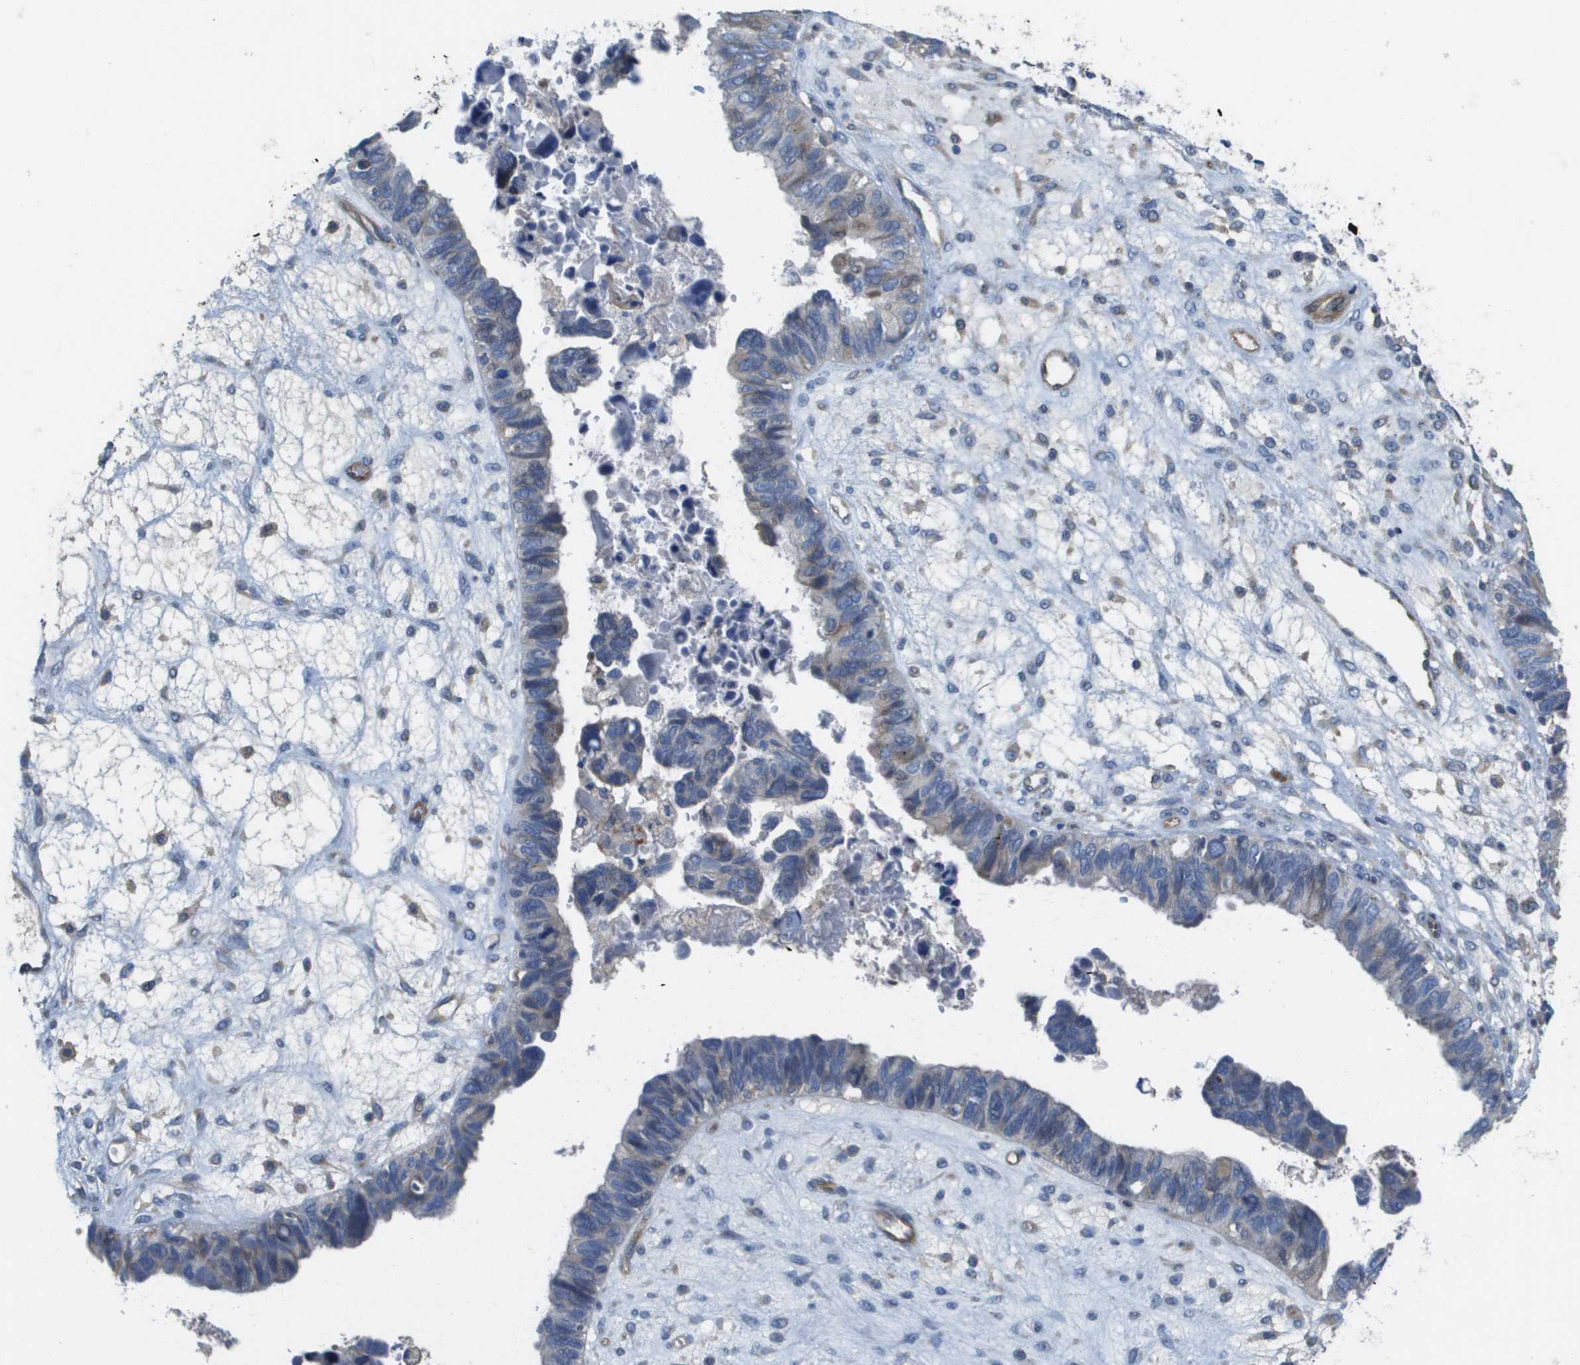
{"staining": {"intensity": "weak", "quantity": "<25%", "location": "cytoplasmic/membranous"}, "tissue": "ovarian cancer", "cell_type": "Tumor cells", "image_type": "cancer", "snomed": [{"axis": "morphology", "description": "Cystadenocarcinoma, serous, NOS"}, {"axis": "topography", "description": "Ovary"}], "caption": "DAB (3,3'-diaminobenzidine) immunohistochemical staining of serous cystadenocarcinoma (ovarian) exhibits no significant positivity in tumor cells.", "gene": "CASP10", "patient": {"sex": "female", "age": 79}}